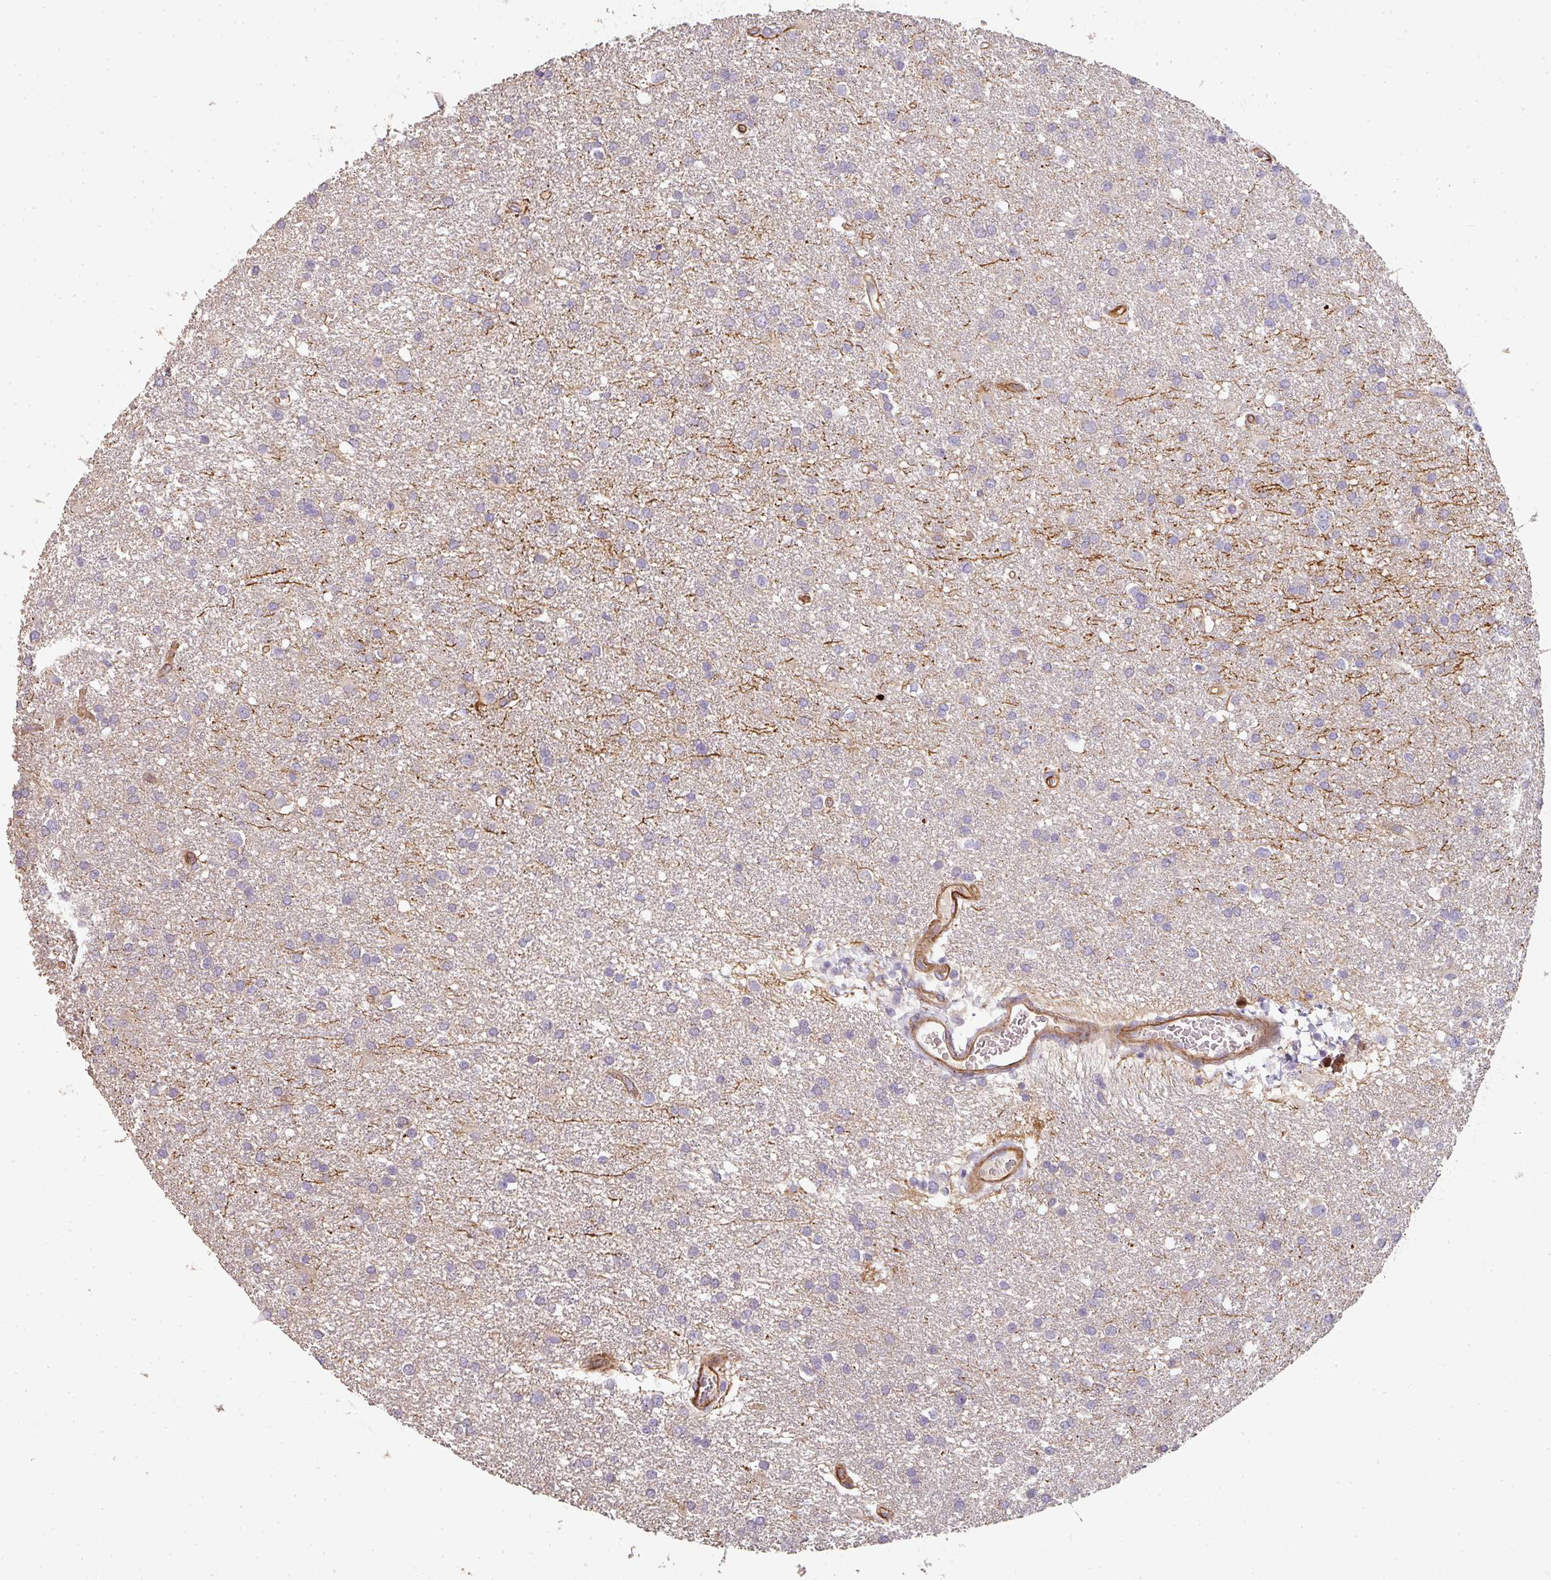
{"staining": {"intensity": "negative", "quantity": "none", "location": "none"}, "tissue": "glioma", "cell_type": "Tumor cells", "image_type": "cancer", "snomed": [{"axis": "morphology", "description": "Glioma, malignant, Low grade"}, {"axis": "topography", "description": "Brain"}], "caption": "Immunohistochemistry histopathology image of neoplastic tissue: malignant low-grade glioma stained with DAB (3,3'-diaminobenzidine) displays no significant protein staining in tumor cells.", "gene": "PCDH1", "patient": {"sex": "female", "age": 32}}